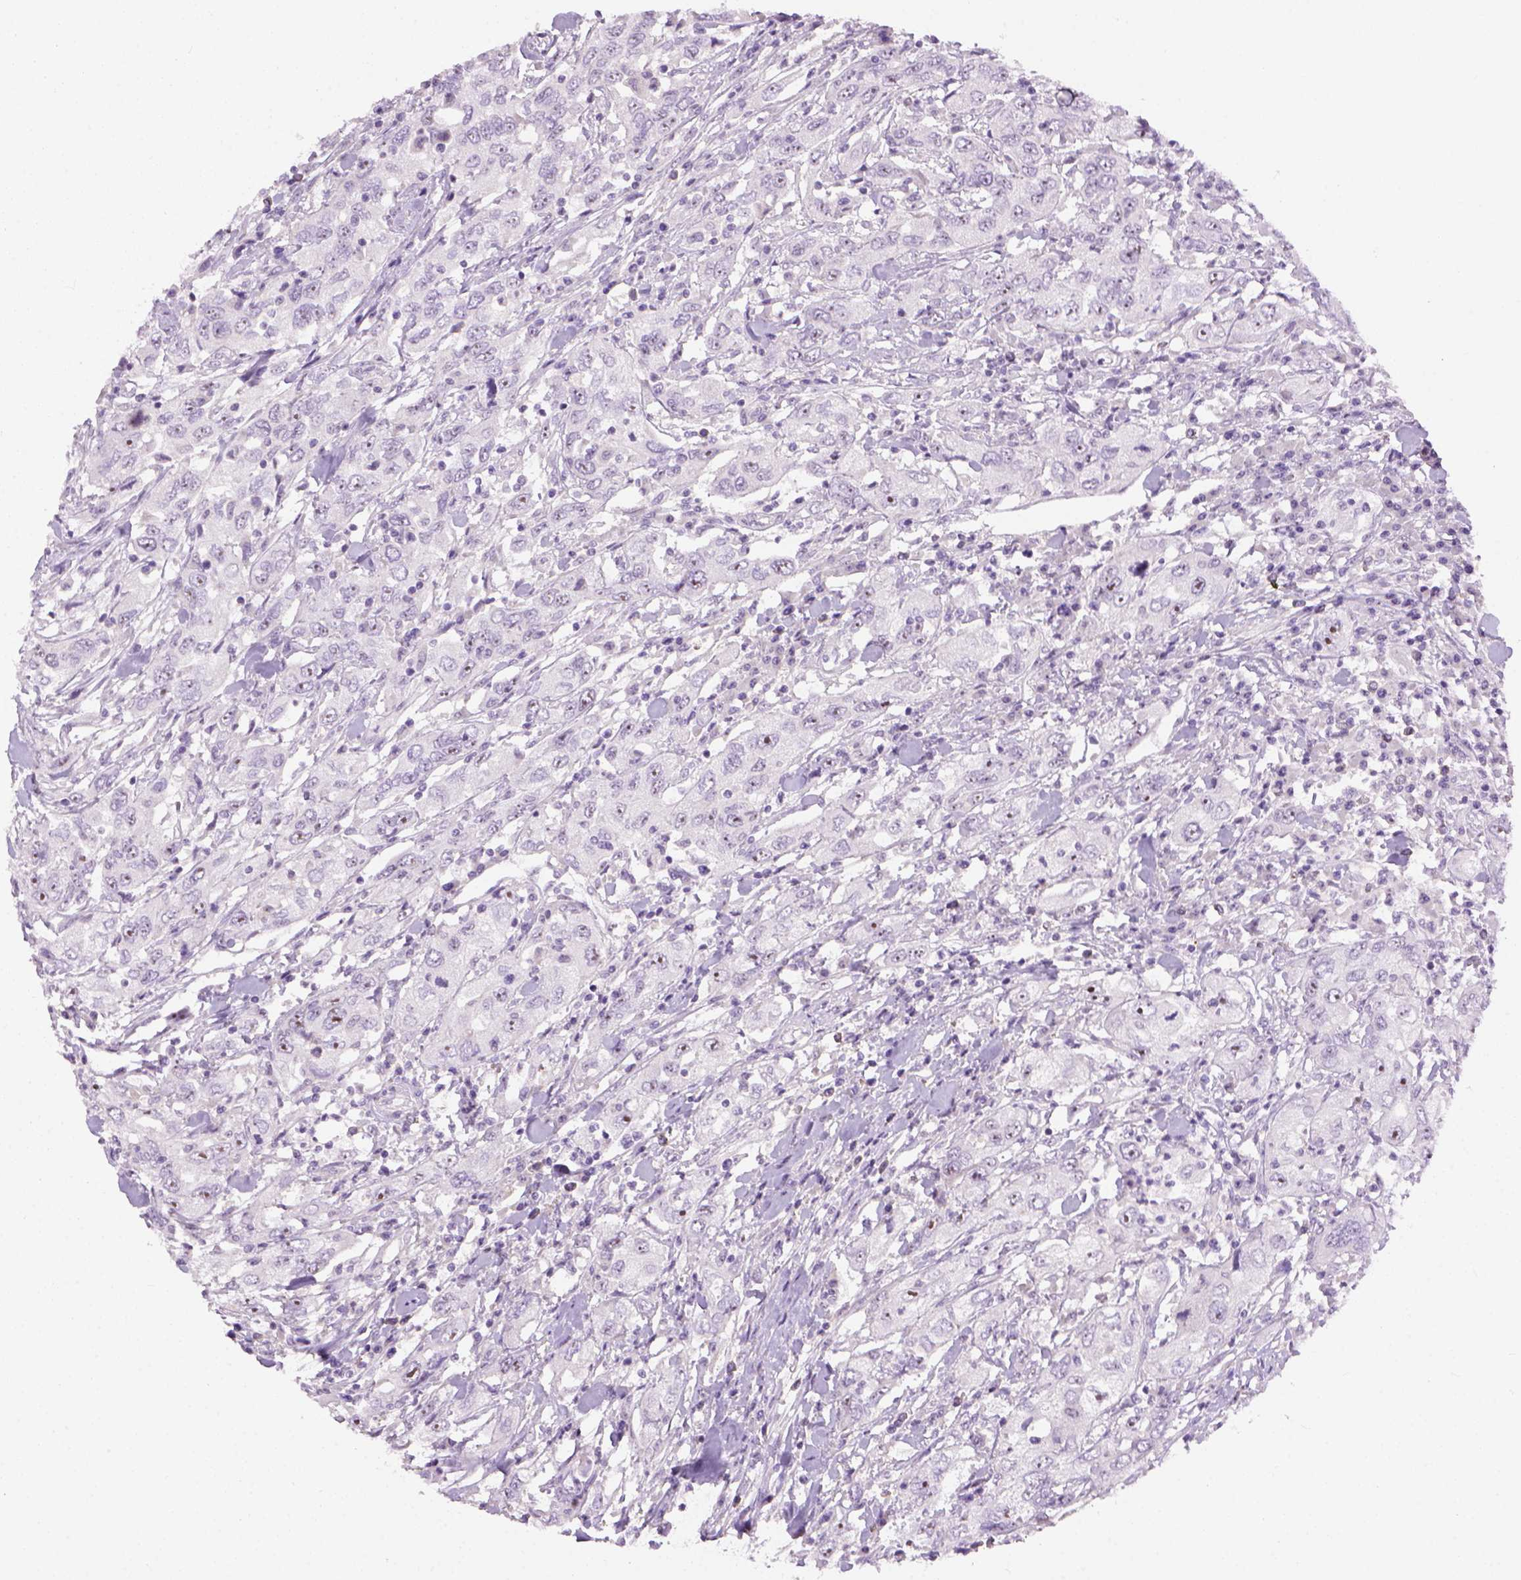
{"staining": {"intensity": "moderate", "quantity": "<25%", "location": "nuclear"}, "tissue": "urothelial cancer", "cell_type": "Tumor cells", "image_type": "cancer", "snomed": [{"axis": "morphology", "description": "Urothelial carcinoma, High grade"}, {"axis": "topography", "description": "Urinary bladder"}], "caption": "Immunohistochemical staining of high-grade urothelial carcinoma reveals moderate nuclear protein expression in about <25% of tumor cells.", "gene": "UTP4", "patient": {"sex": "male", "age": 76}}